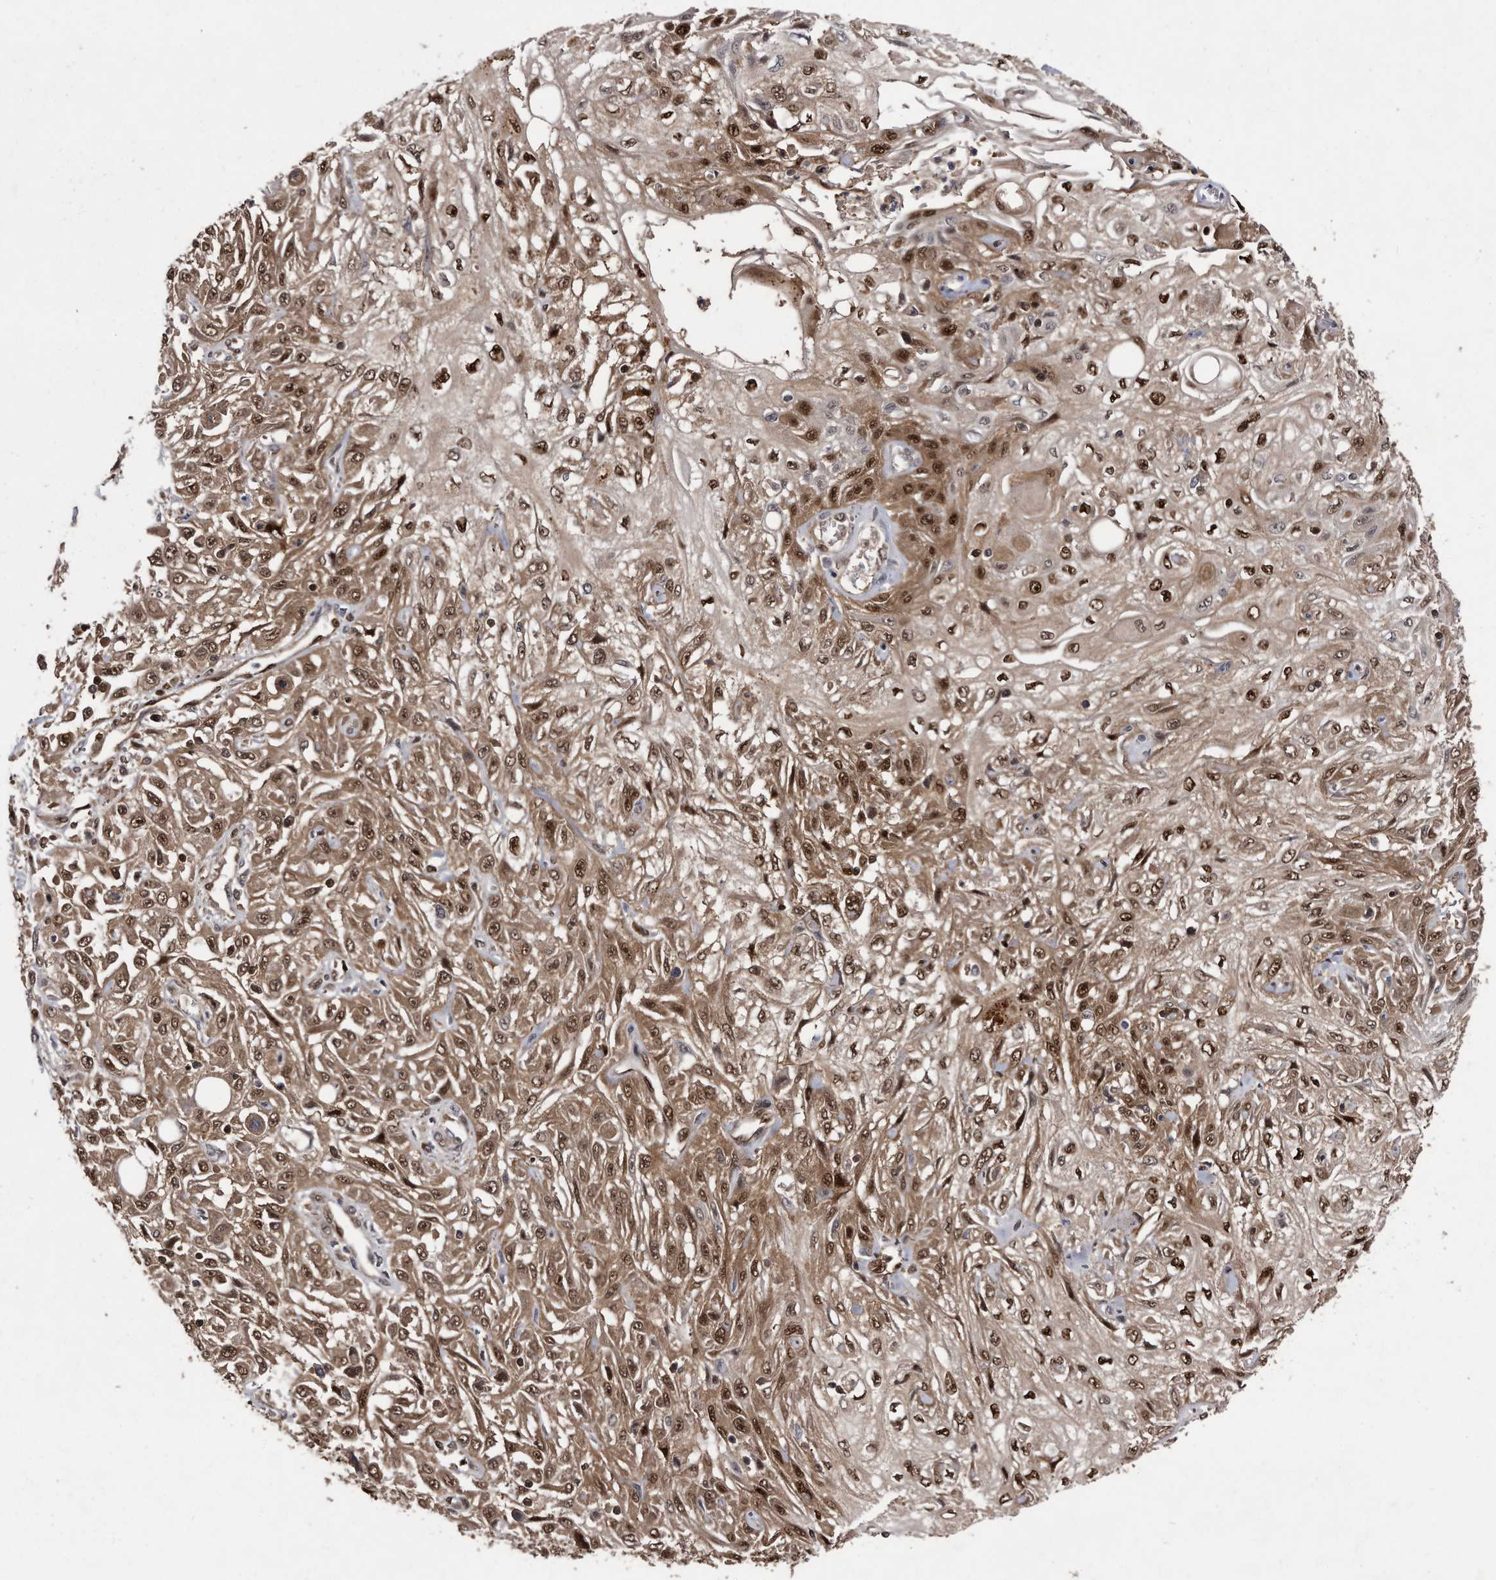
{"staining": {"intensity": "moderate", "quantity": ">75%", "location": "cytoplasmic/membranous,nuclear"}, "tissue": "skin cancer", "cell_type": "Tumor cells", "image_type": "cancer", "snomed": [{"axis": "morphology", "description": "Squamous cell carcinoma, NOS"}, {"axis": "morphology", "description": "Squamous cell carcinoma, metastatic, NOS"}, {"axis": "topography", "description": "Skin"}, {"axis": "topography", "description": "Lymph node"}], "caption": "Tumor cells display medium levels of moderate cytoplasmic/membranous and nuclear expression in approximately >75% of cells in human metastatic squamous cell carcinoma (skin). (Brightfield microscopy of DAB IHC at high magnification).", "gene": "RAD23B", "patient": {"sex": "male", "age": 75}}